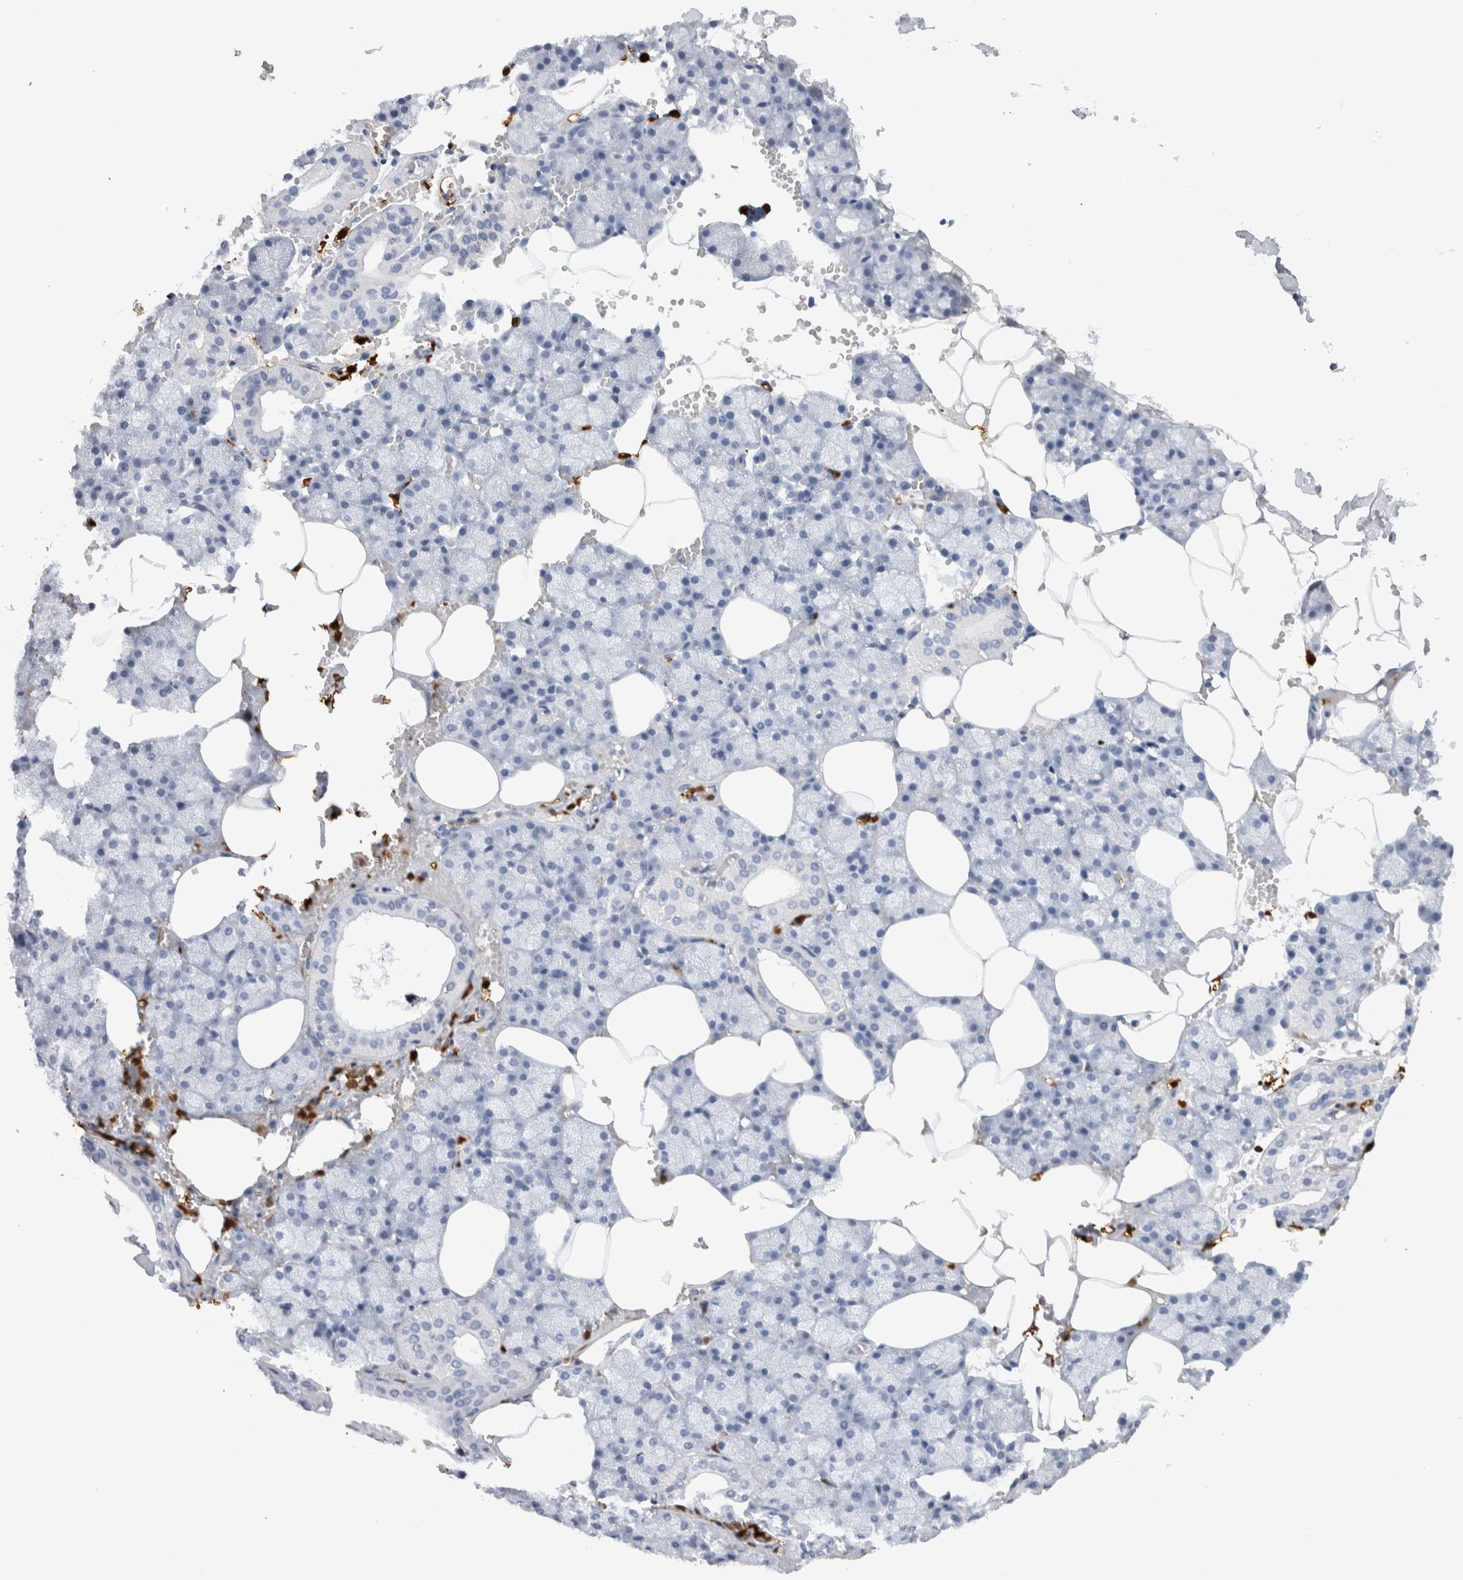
{"staining": {"intensity": "negative", "quantity": "none", "location": "none"}, "tissue": "salivary gland", "cell_type": "Glandular cells", "image_type": "normal", "snomed": [{"axis": "morphology", "description": "Normal tissue, NOS"}, {"axis": "topography", "description": "Salivary gland"}], "caption": "A high-resolution histopathology image shows IHC staining of normal salivary gland, which demonstrates no significant staining in glandular cells.", "gene": "S100A8", "patient": {"sex": "male", "age": 62}}